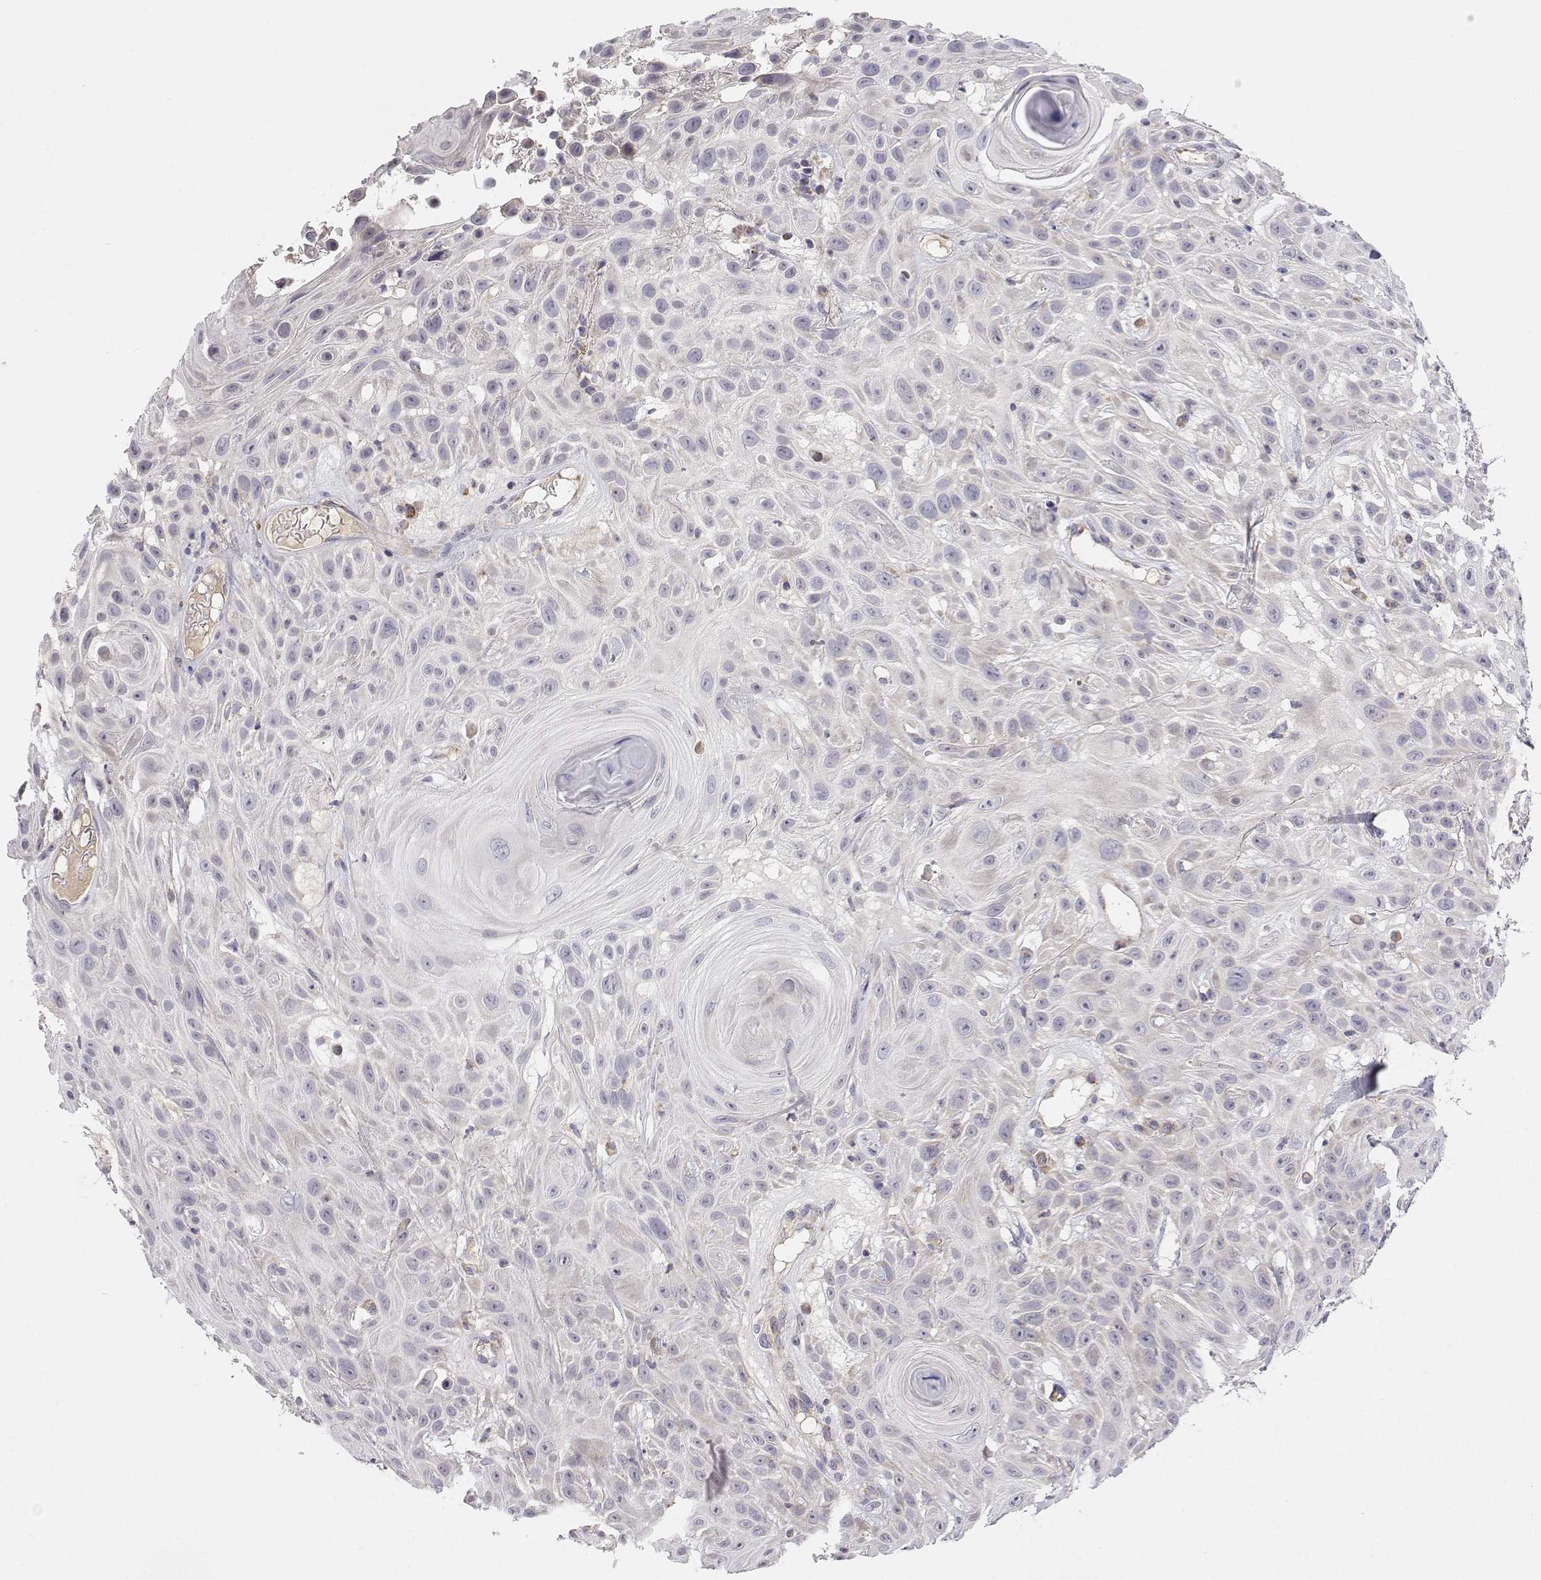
{"staining": {"intensity": "negative", "quantity": "none", "location": "none"}, "tissue": "skin cancer", "cell_type": "Tumor cells", "image_type": "cancer", "snomed": [{"axis": "morphology", "description": "Squamous cell carcinoma, NOS"}, {"axis": "topography", "description": "Skin"}], "caption": "IHC of human skin squamous cell carcinoma reveals no staining in tumor cells.", "gene": "MRPL3", "patient": {"sex": "male", "age": 82}}